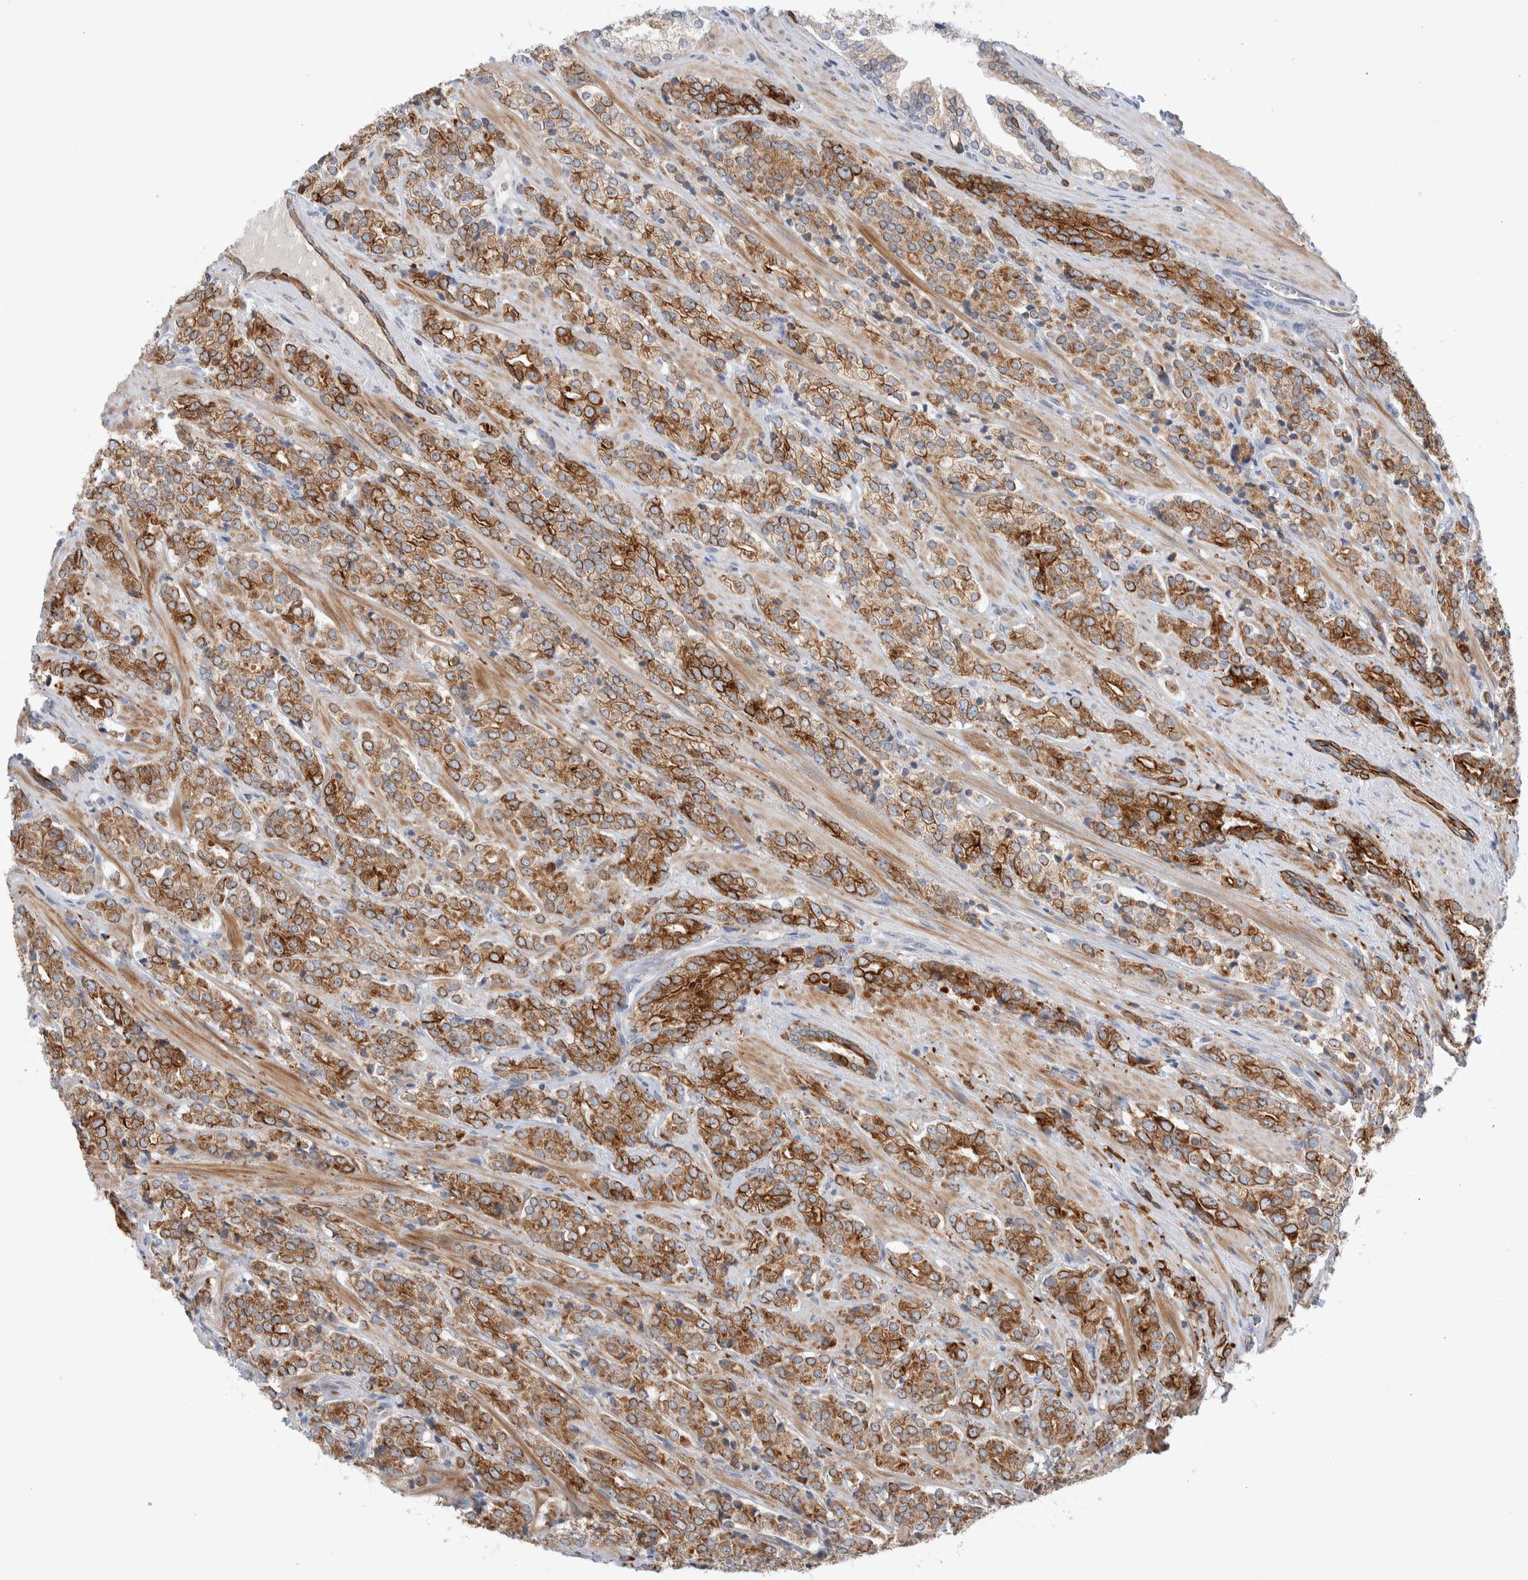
{"staining": {"intensity": "moderate", "quantity": ">75%", "location": "cytoplasmic/membranous"}, "tissue": "prostate cancer", "cell_type": "Tumor cells", "image_type": "cancer", "snomed": [{"axis": "morphology", "description": "Adenocarcinoma, High grade"}, {"axis": "topography", "description": "Prostate"}], "caption": "Human prostate cancer (adenocarcinoma (high-grade)) stained with a brown dye reveals moderate cytoplasmic/membranous positive expression in approximately >75% of tumor cells.", "gene": "C1orf112", "patient": {"sex": "male", "age": 71}}